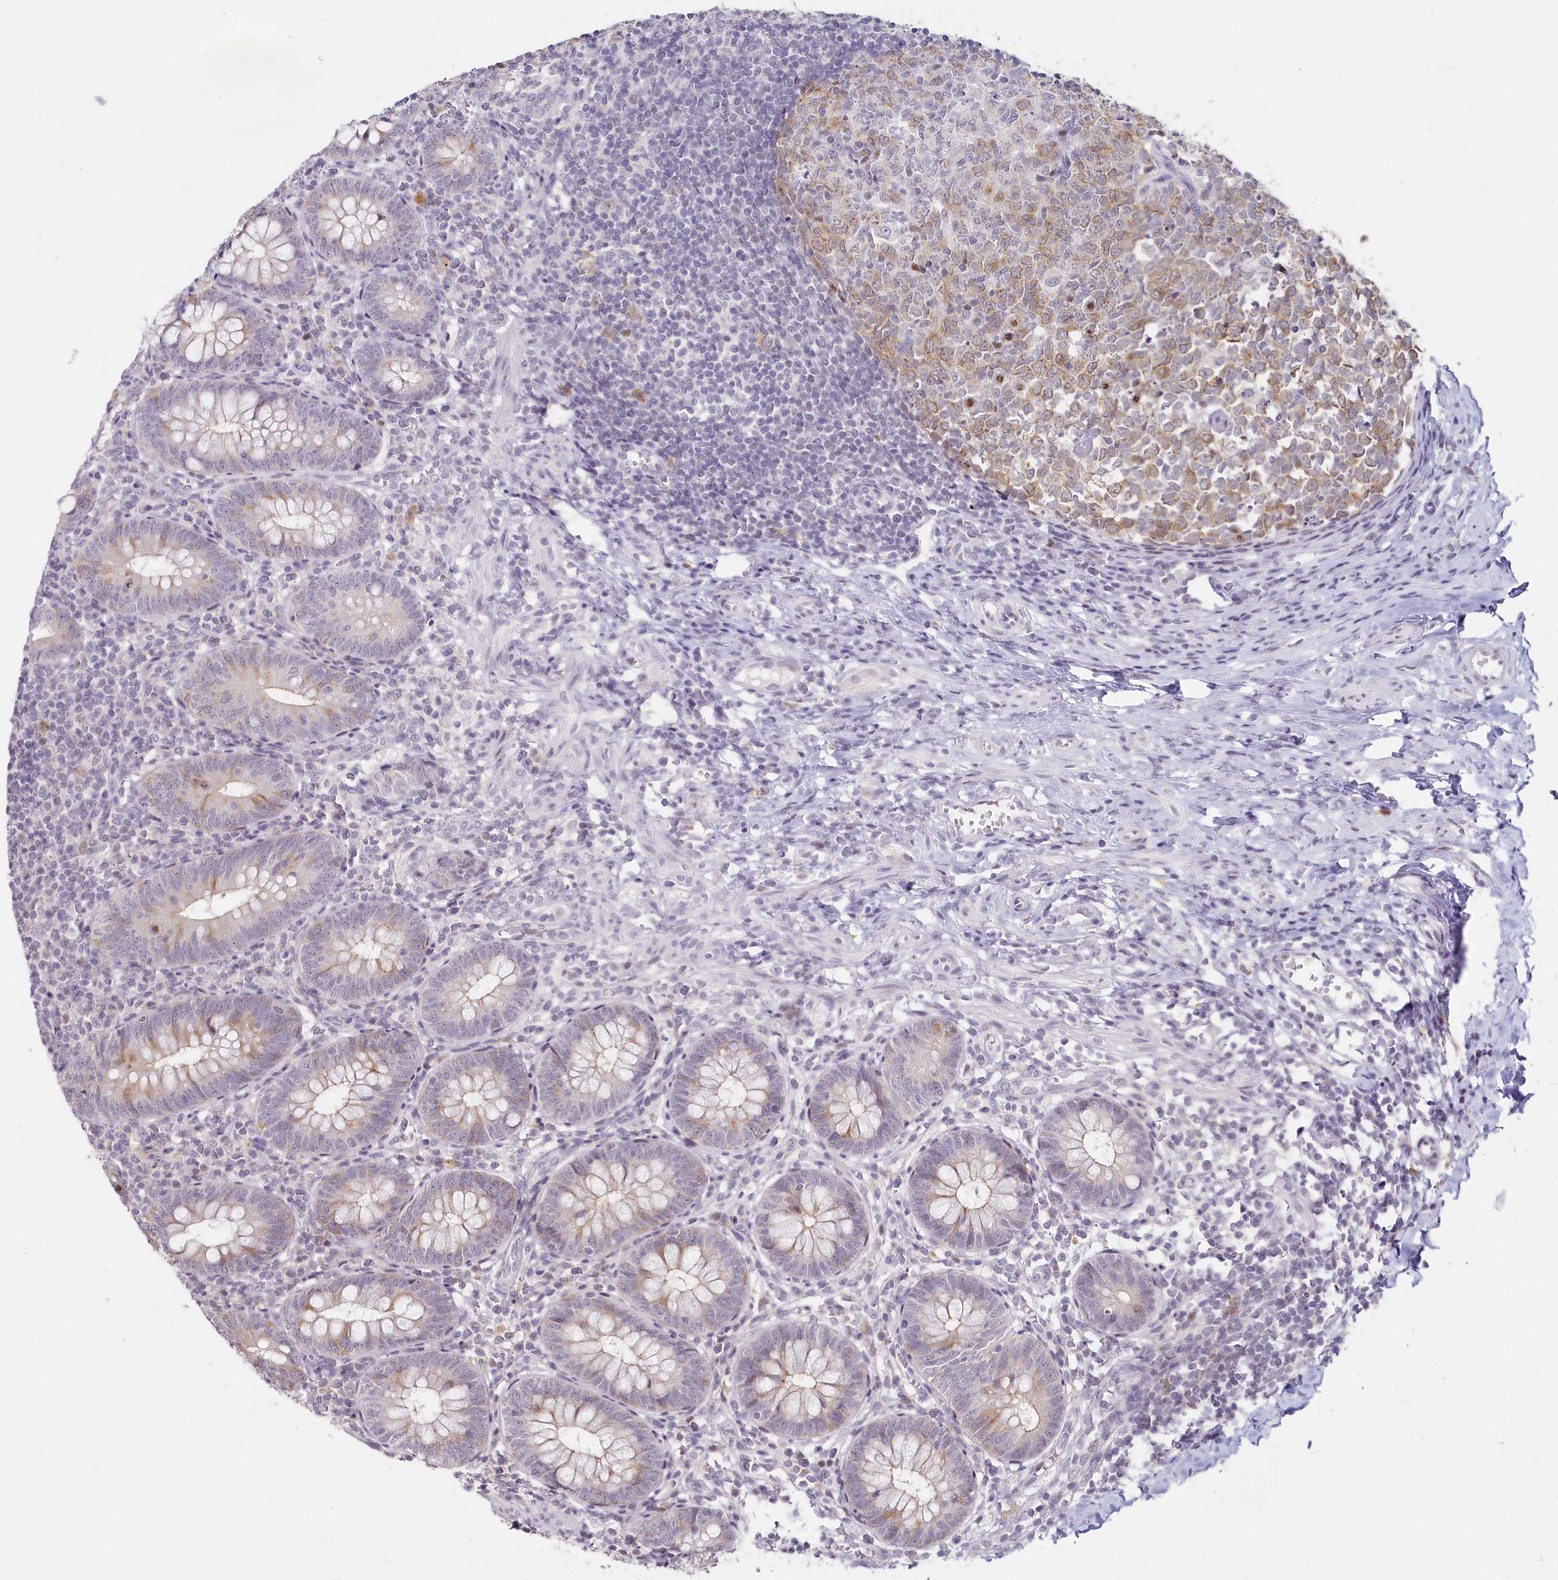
{"staining": {"intensity": "weak", "quantity": "25%-75%", "location": "cytoplasmic/membranous"}, "tissue": "appendix", "cell_type": "Glandular cells", "image_type": "normal", "snomed": [{"axis": "morphology", "description": "Normal tissue, NOS"}, {"axis": "topography", "description": "Appendix"}], "caption": "A high-resolution photomicrograph shows immunohistochemistry staining of benign appendix, which reveals weak cytoplasmic/membranous positivity in about 25%-75% of glandular cells.", "gene": "HPD", "patient": {"sex": "male", "age": 14}}